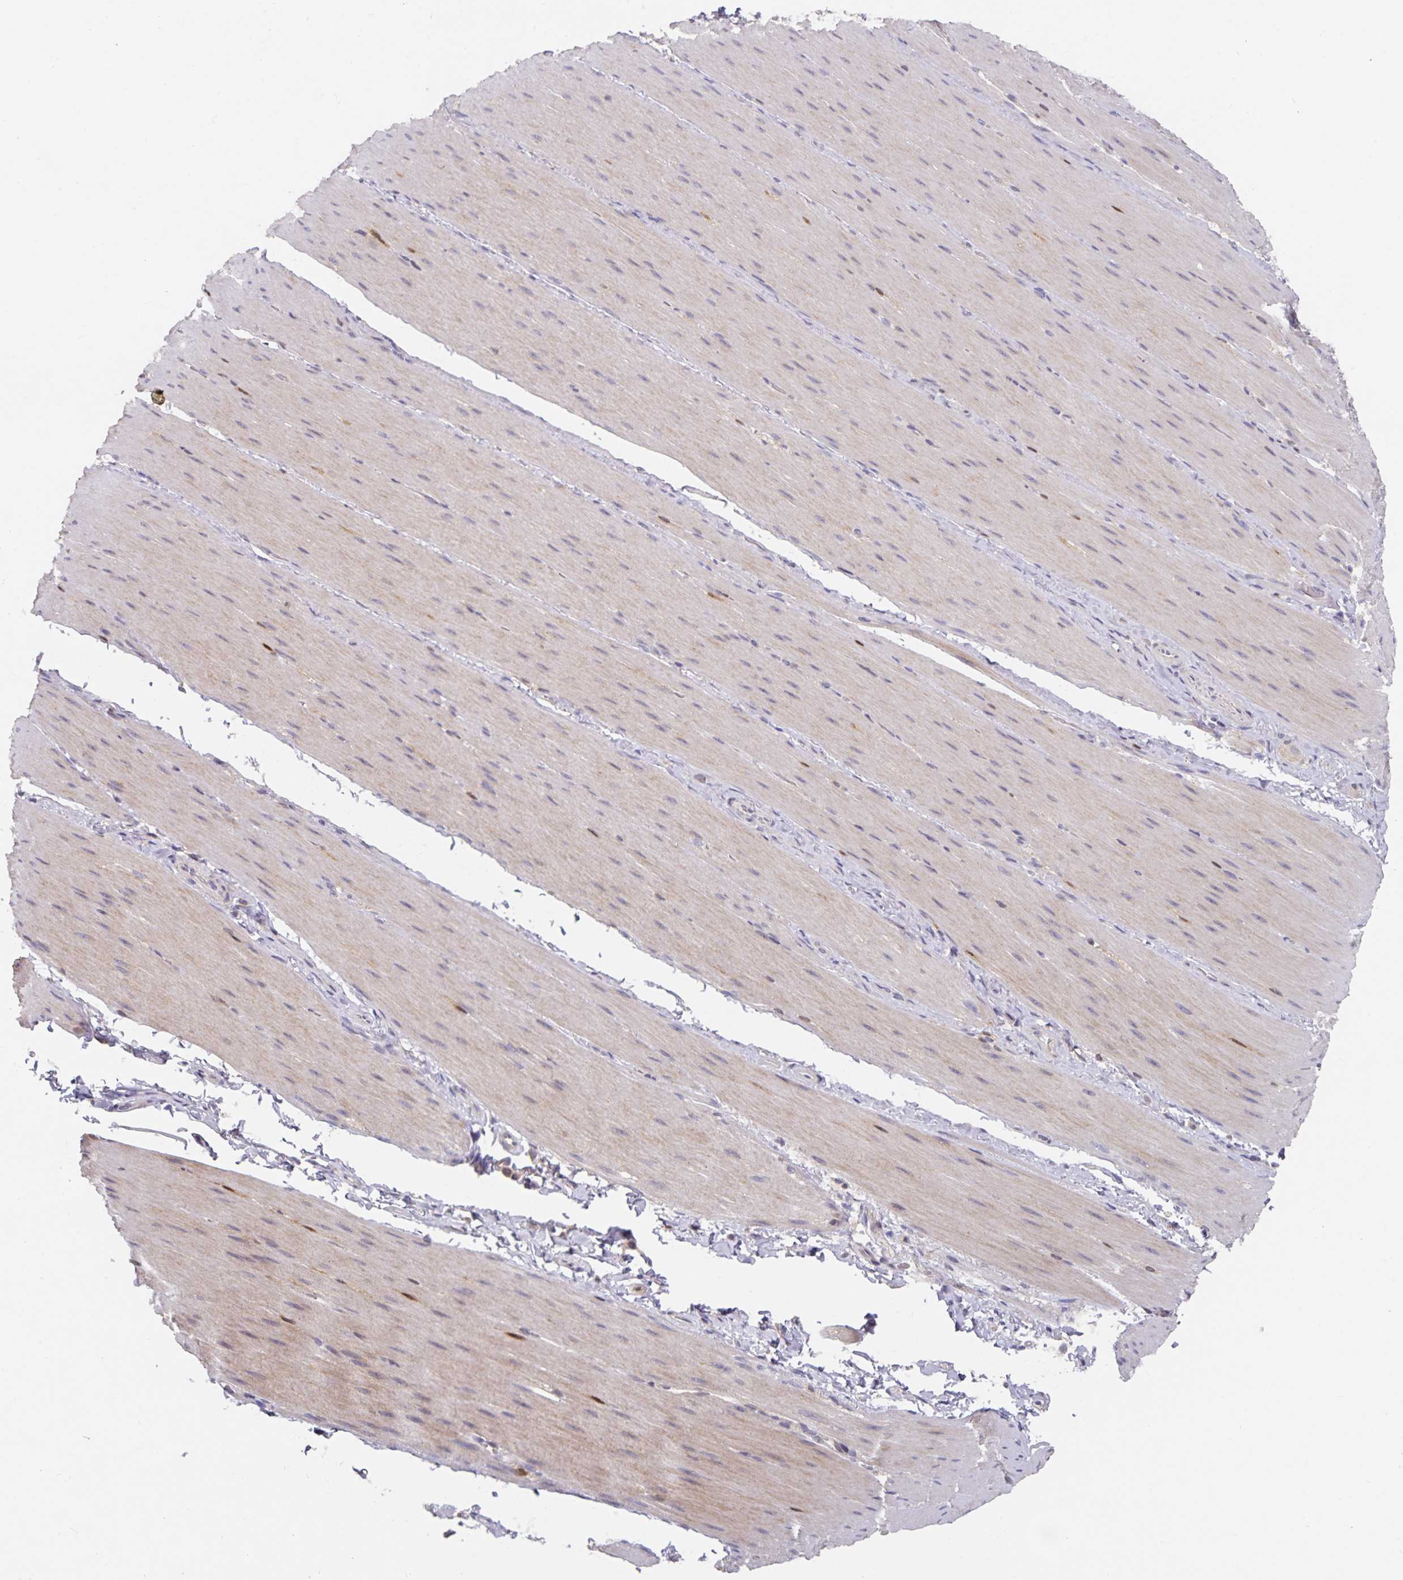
{"staining": {"intensity": "weak", "quantity": "<25%", "location": "cytoplasmic/membranous"}, "tissue": "smooth muscle", "cell_type": "Smooth muscle cells", "image_type": "normal", "snomed": [{"axis": "morphology", "description": "Normal tissue, NOS"}, {"axis": "topography", "description": "Smooth muscle"}, {"axis": "topography", "description": "Colon"}], "caption": "The histopathology image demonstrates no staining of smooth muscle cells in benign smooth muscle. (Stains: DAB immunohistochemistry (IHC) with hematoxylin counter stain, Microscopy: brightfield microscopy at high magnification).", "gene": "HEPN1", "patient": {"sex": "male", "age": 73}}